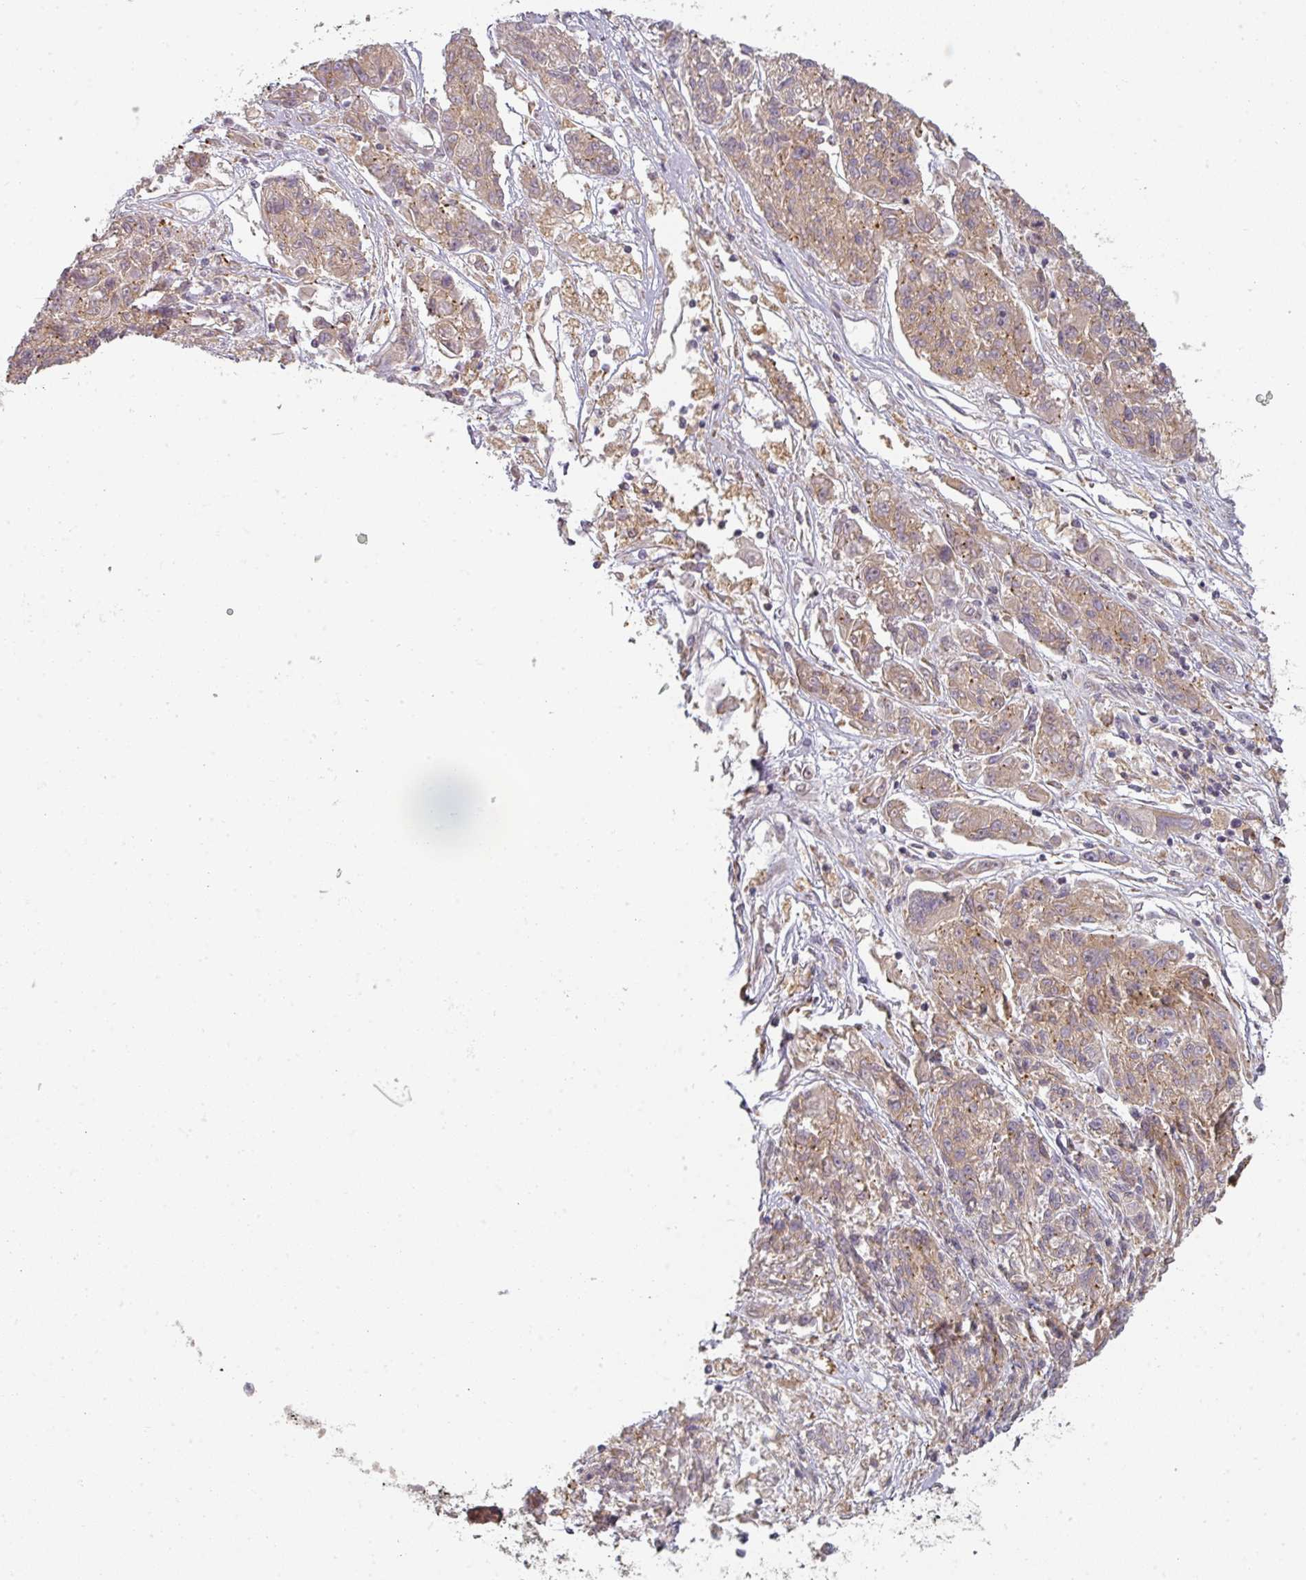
{"staining": {"intensity": "weak", "quantity": ">75%", "location": "cytoplasmic/membranous"}, "tissue": "melanoma", "cell_type": "Tumor cells", "image_type": "cancer", "snomed": [{"axis": "morphology", "description": "Malignant melanoma, NOS"}, {"axis": "topography", "description": "Skin"}], "caption": "Protein expression by immunohistochemistry (IHC) shows weak cytoplasmic/membranous positivity in approximately >75% of tumor cells in melanoma. (brown staining indicates protein expression, while blue staining denotes nuclei).", "gene": "CNOT1", "patient": {"sex": "male", "age": 53}}